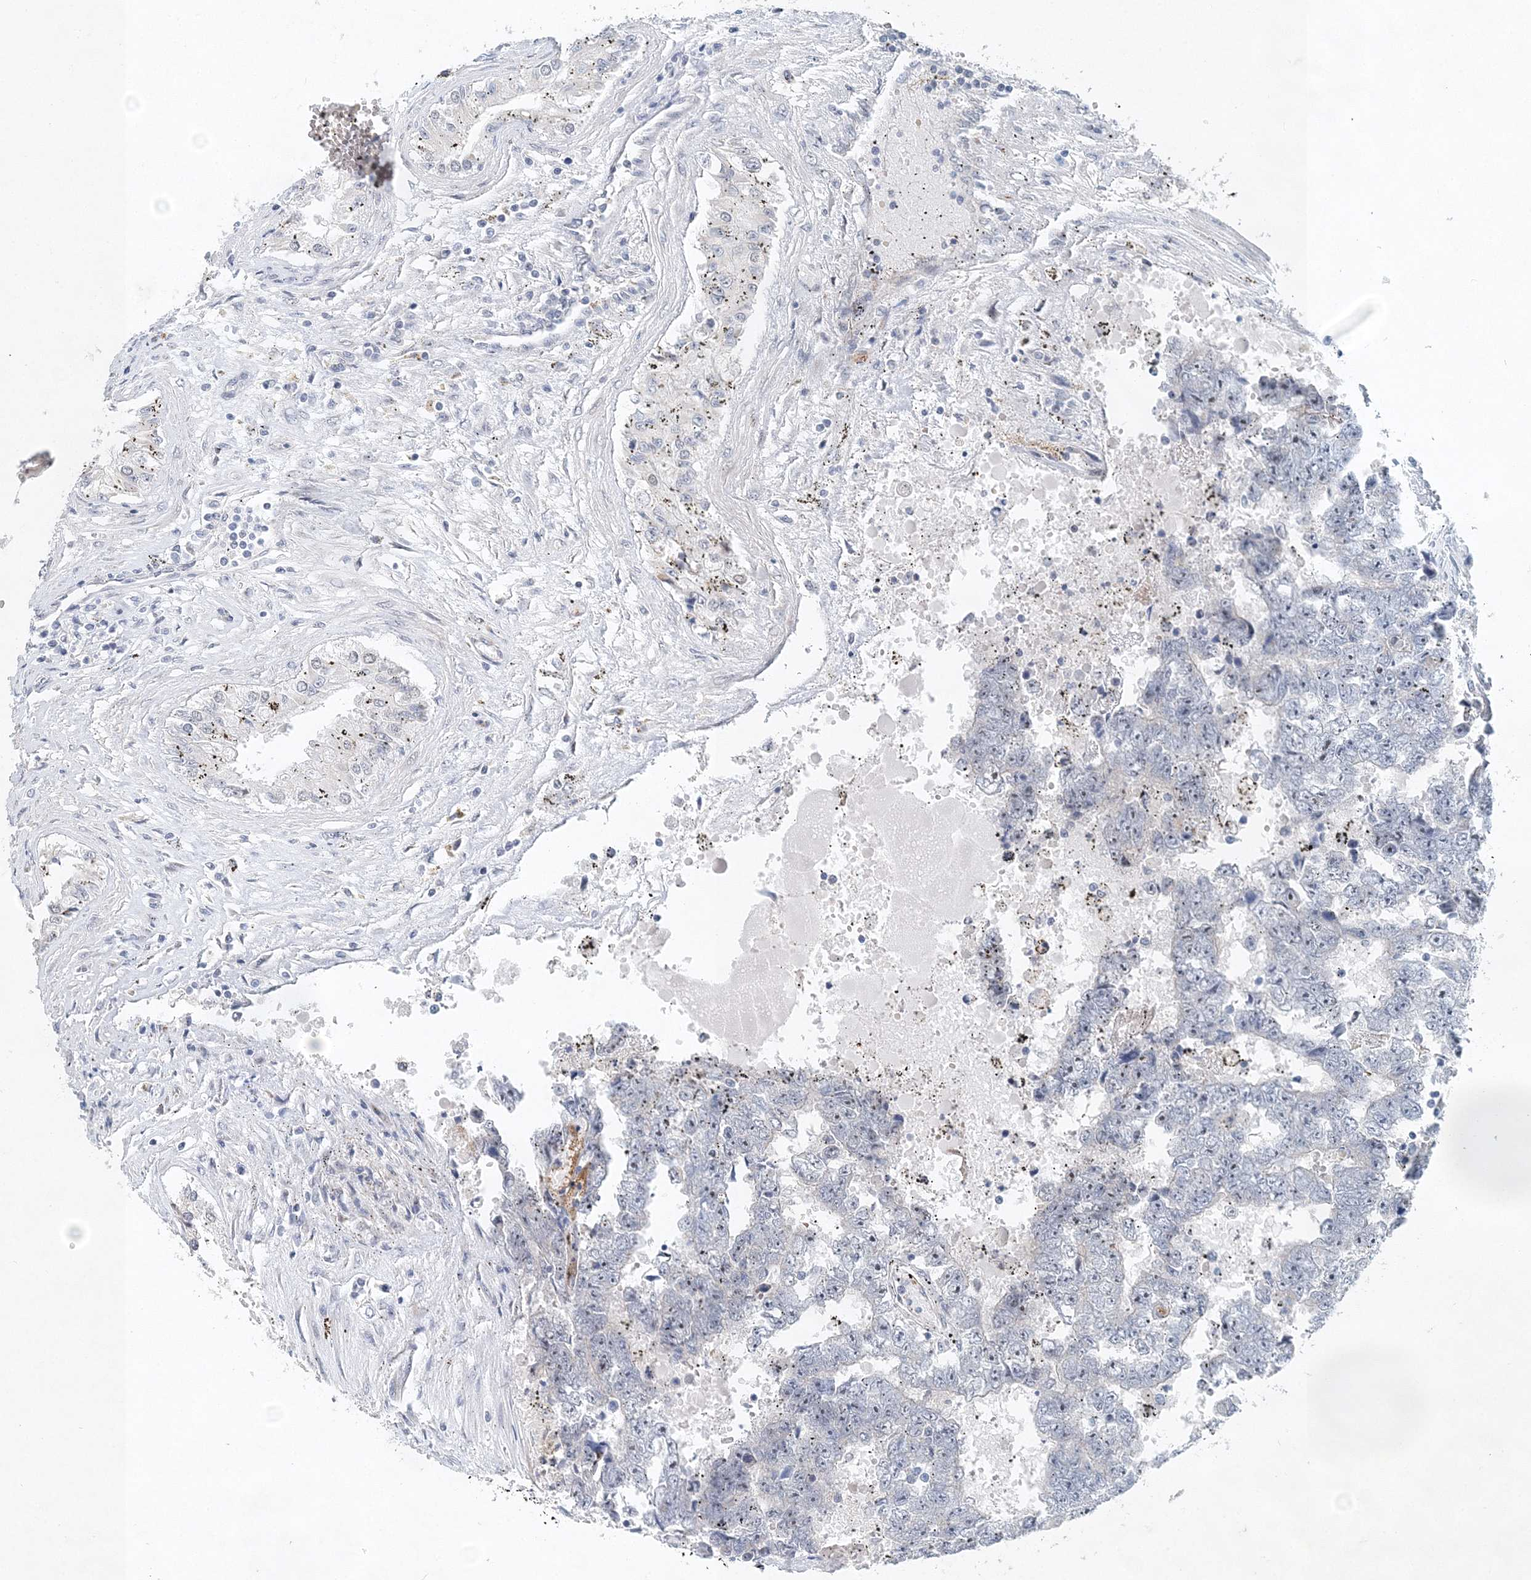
{"staining": {"intensity": "moderate", "quantity": "<25%", "location": "nuclear"}, "tissue": "testis cancer", "cell_type": "Tumor cells", "image_type": "cancer", "snomed": [{"axis": "morphology", "description": "Carcinoma, Embryonal, NOS"}, {"axis": "topography", "description": "Testis"}], "caption": "Moderate nuclear protein staining is seen in about <25% of tumor cells in embryonal carcinoma (testis).", "gene": "UIMC1", "patient": {"sex": "male", "age": 25}}